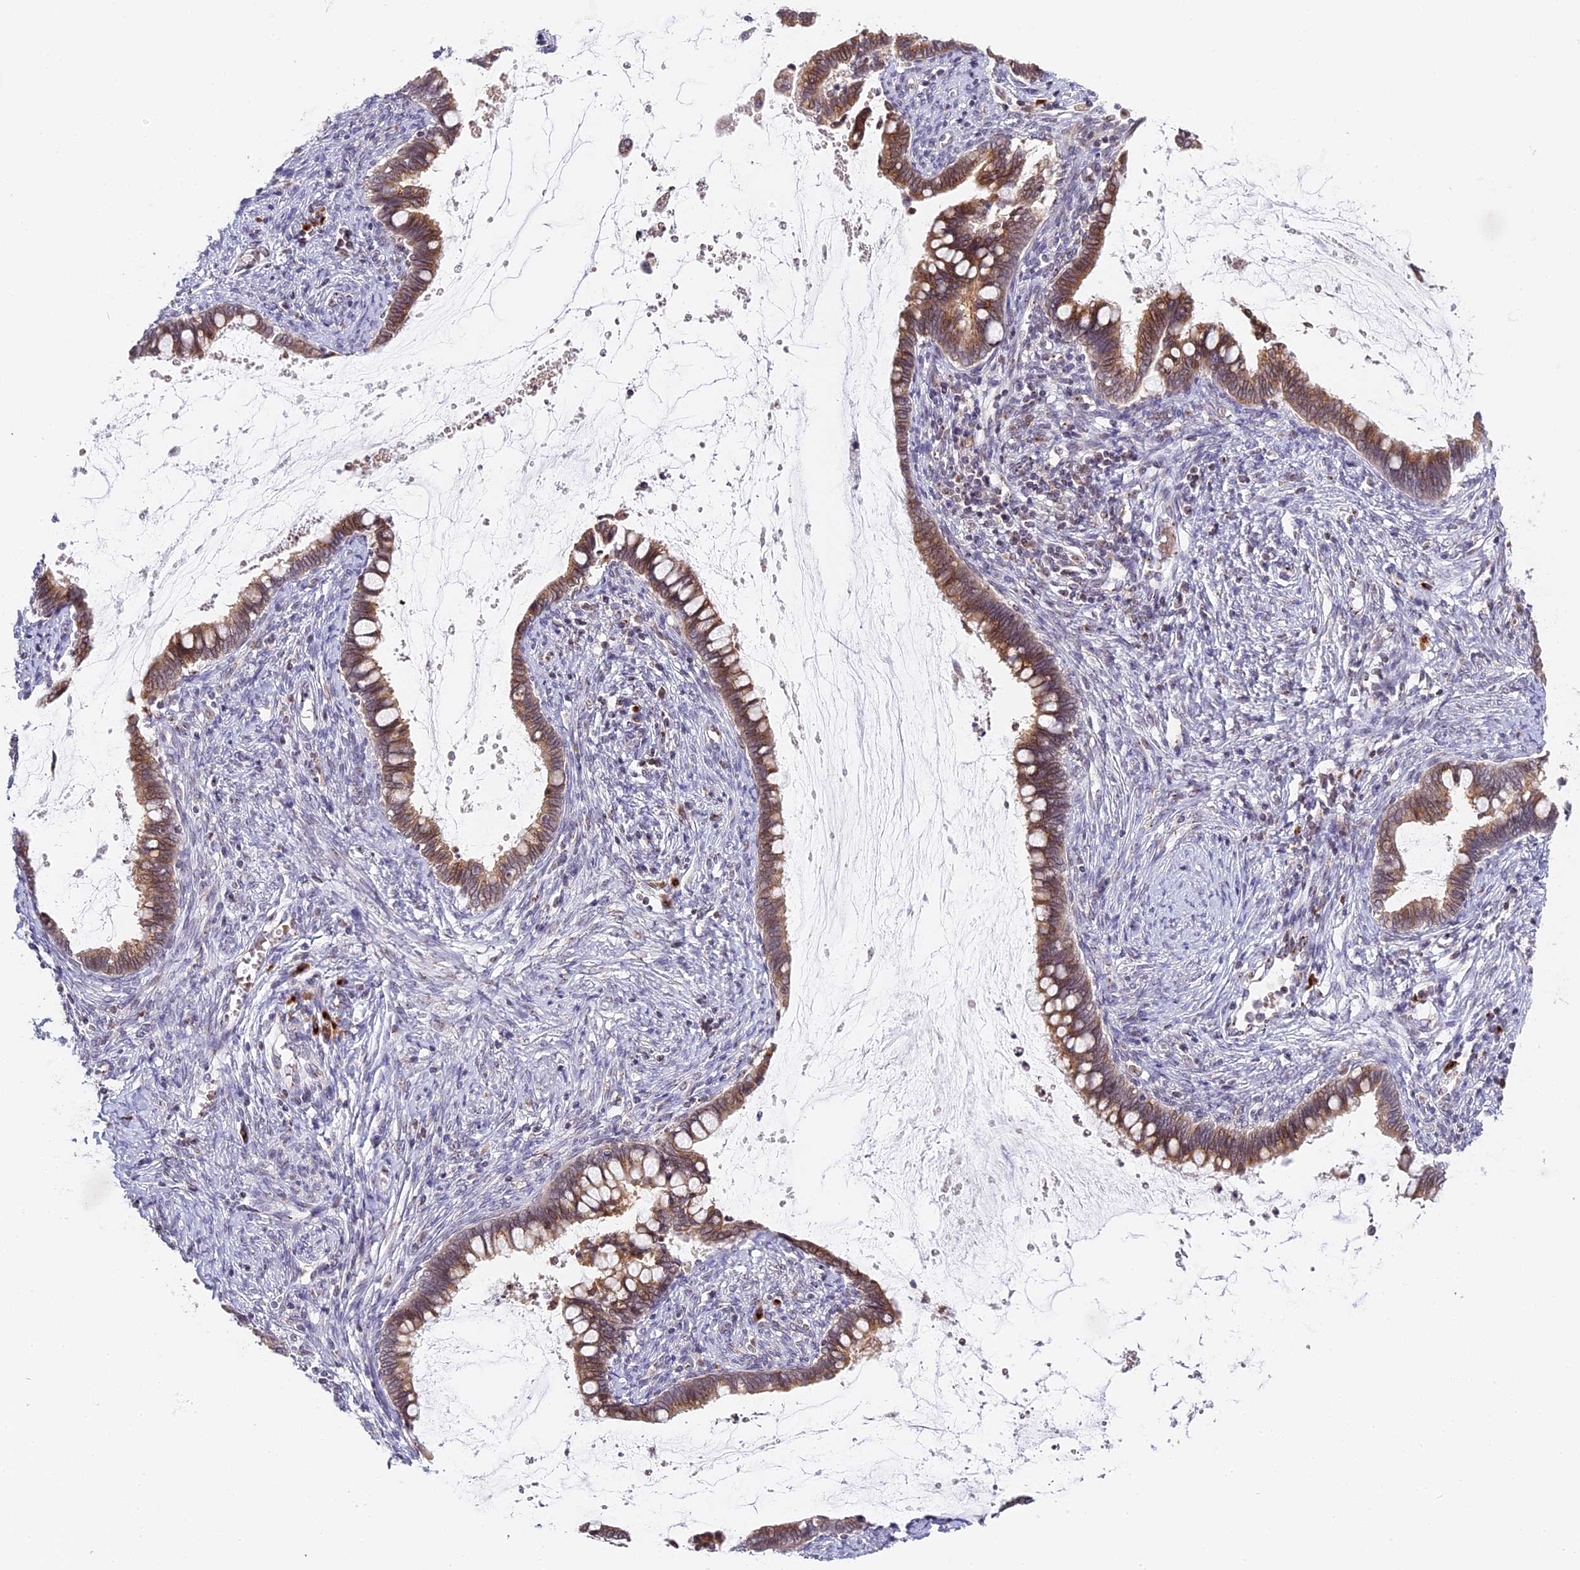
{"staining": {"intensity": "moderate", "quantity": ">75%", "location": "cytoplasmic/membranous"}, "tissue": "cervical cancer", "cell_type": "Tumor cells", "image_type": "cancer", "snomed": [{"axis": "morphology", "description": "Adenocarcinoma, NOS"}, {"axis": "topography", "description": "Cervix"}], "caption": "A micrograph showing moderate cytoplasmic/membranous staining in approximately >75% of tumor cells in cervical cancer, as visualized by brown immunohistochemical staining.", "gene": "HEATR5B", "patient": {"sex": "female", "age": 44}}